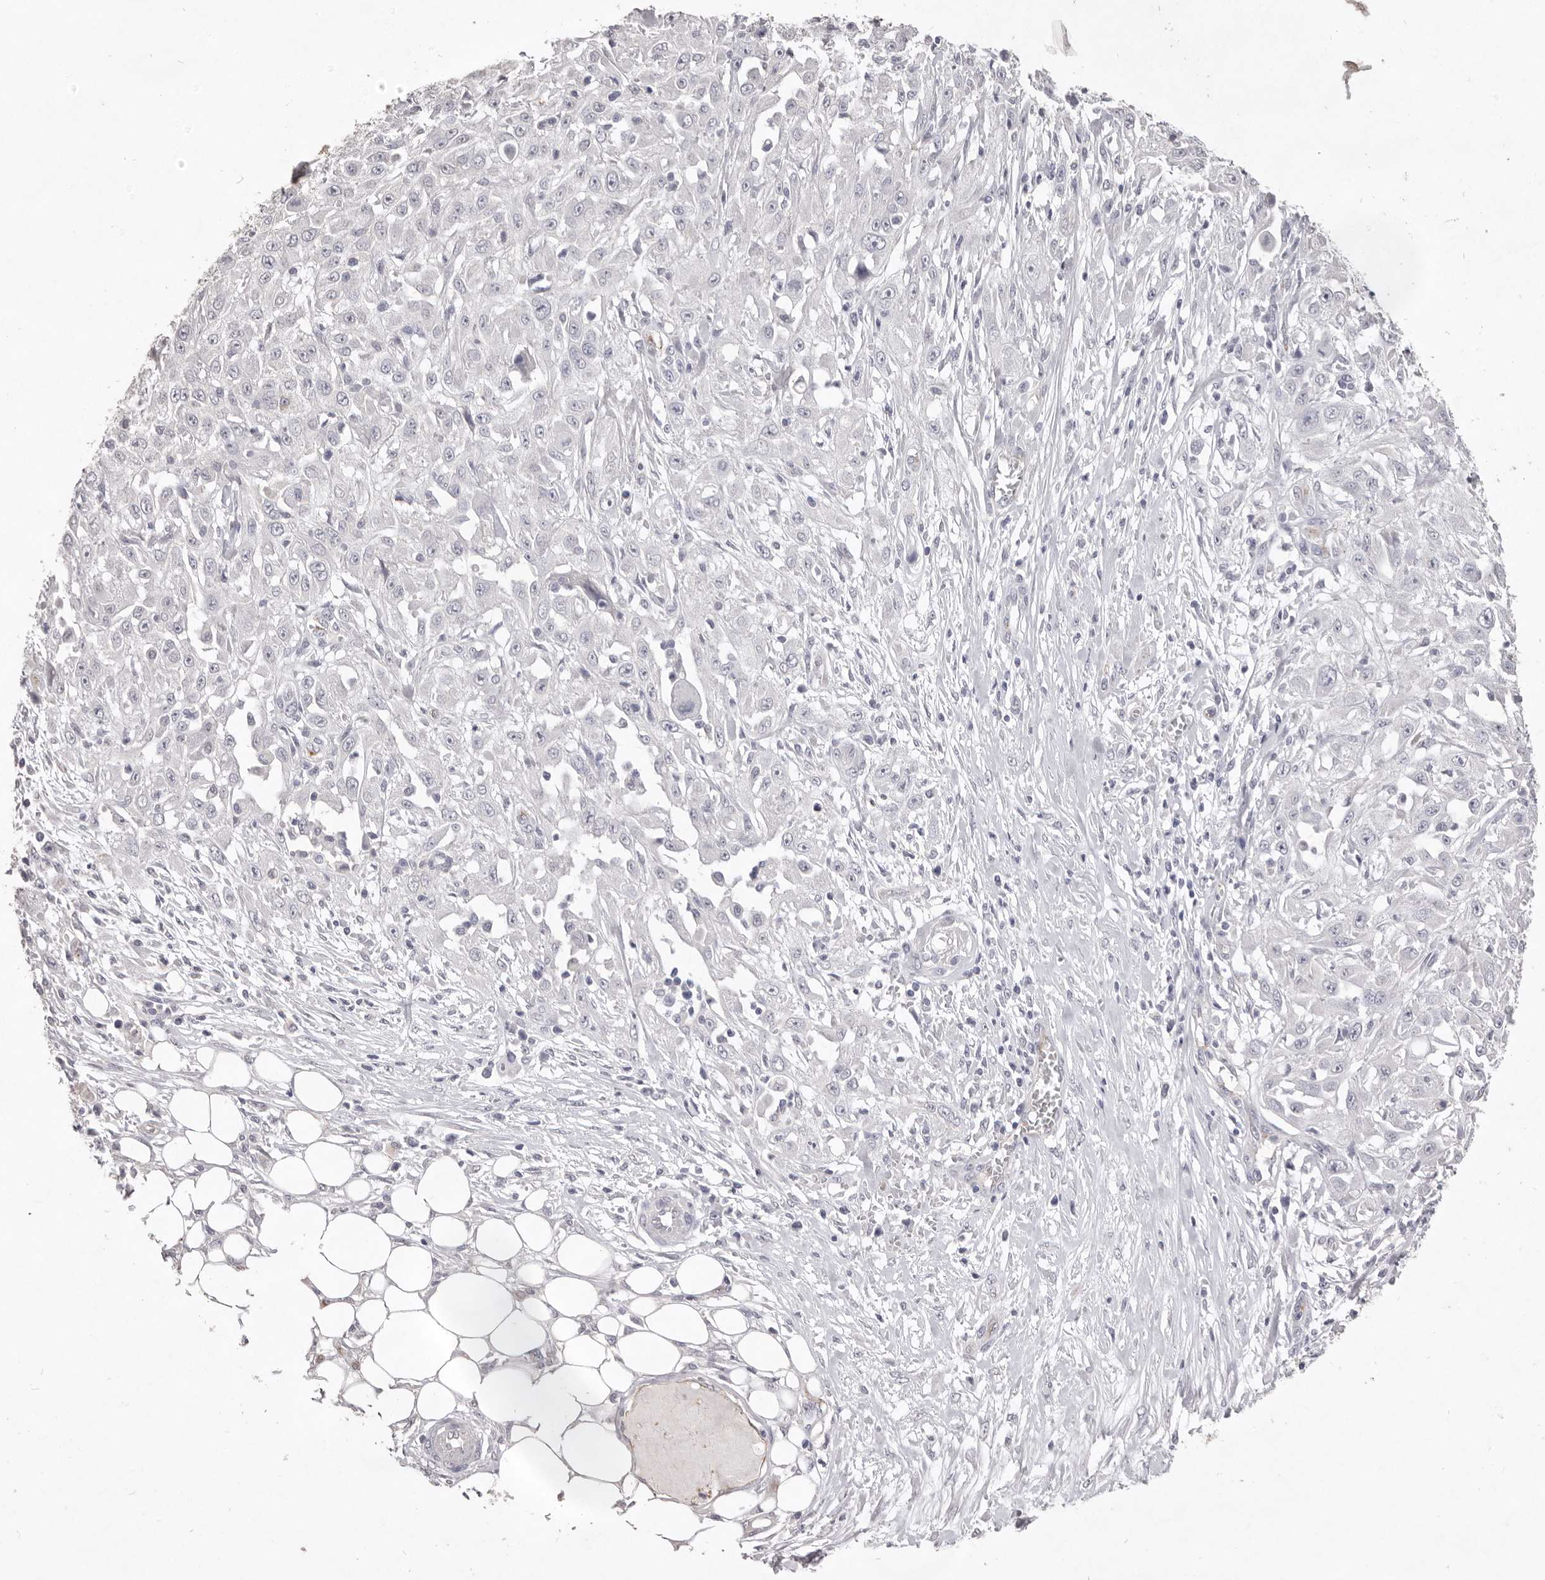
{"staining": {"intensity": "negative", "quantity": "none", "location": "none"}, "tissue": "skin cancer", "cell_type": "Tumor cells", "image_type": "cancer", "snomed": [{"axis": "morphology", "description": "Squamous cell carcinoma, NOS"}, {"axis": "morphology", "description": "Squamous cell carcinoma, metastatic, NOS"}, {"axis": "topography", "description": "Skin"}, {"axis": "topography", "description": "Lymph node"}], "caption": "This is a image of immunohistochemistry (IHC) staining of skin cancer (metastatic squamous cell carcinoma), which shows no staining in tumor cells.", "gene": "ZYG11B", "patient": {"sex": "male", "age": 75}}